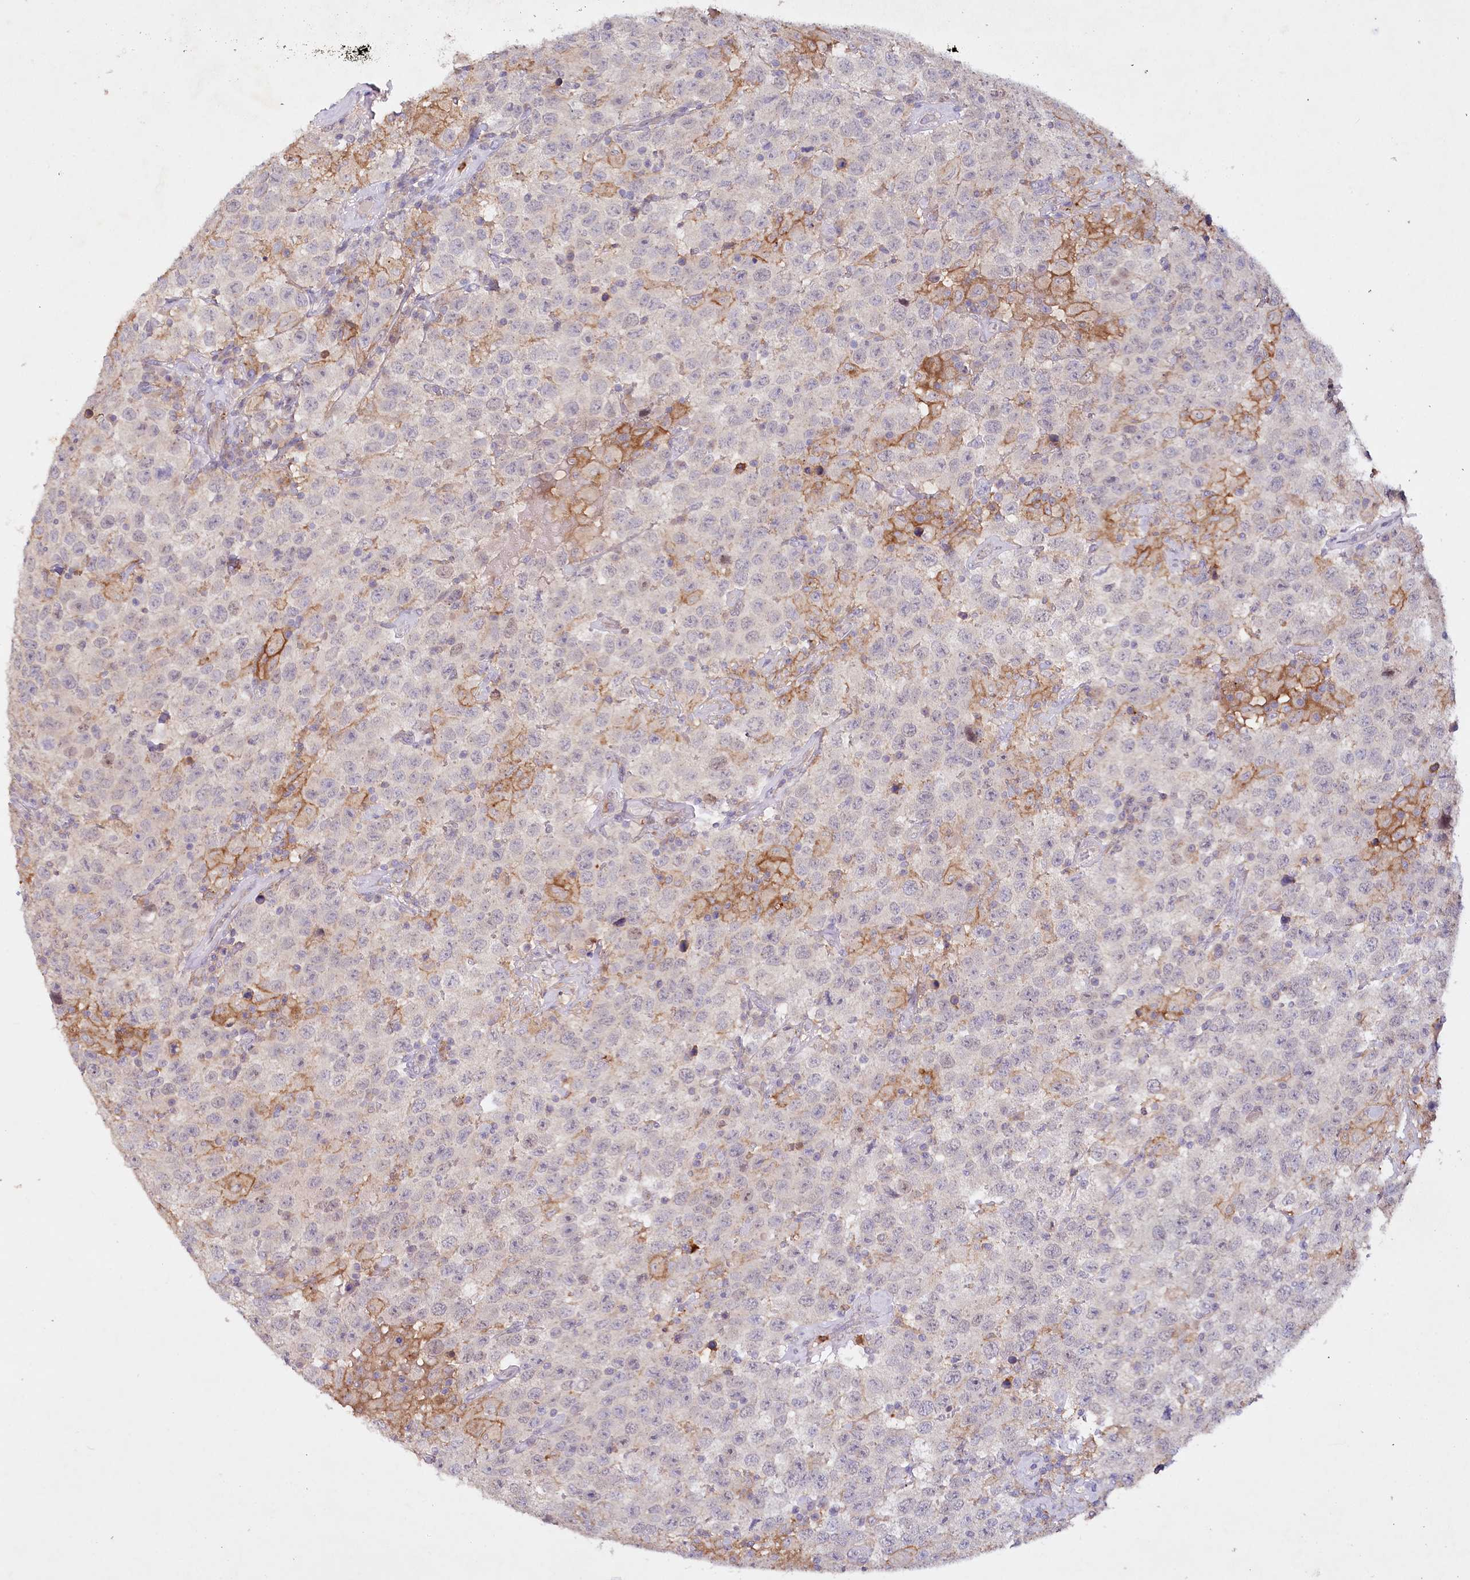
{"staining": {"intensity": "negative", "quantity": "none", "location": "none"}, "tissue": "testis cancer", "cell_type": "Tumor cells", "image_type": "cancer", "snomed": [{"axis": "morphology", "description": "Seminoma, NOS"}, {"axis": "topography", "description": "Testis"}], "caption": "Tumor cells show no significant expression in testis cancer (seminoma). Brightfield microscopy of IHC stained with DAB (brown) and hematoxylin (blue), captured at high magnification.", "gene": "ALDH3B1", "patient": {"sex": "male", "age": 41}}